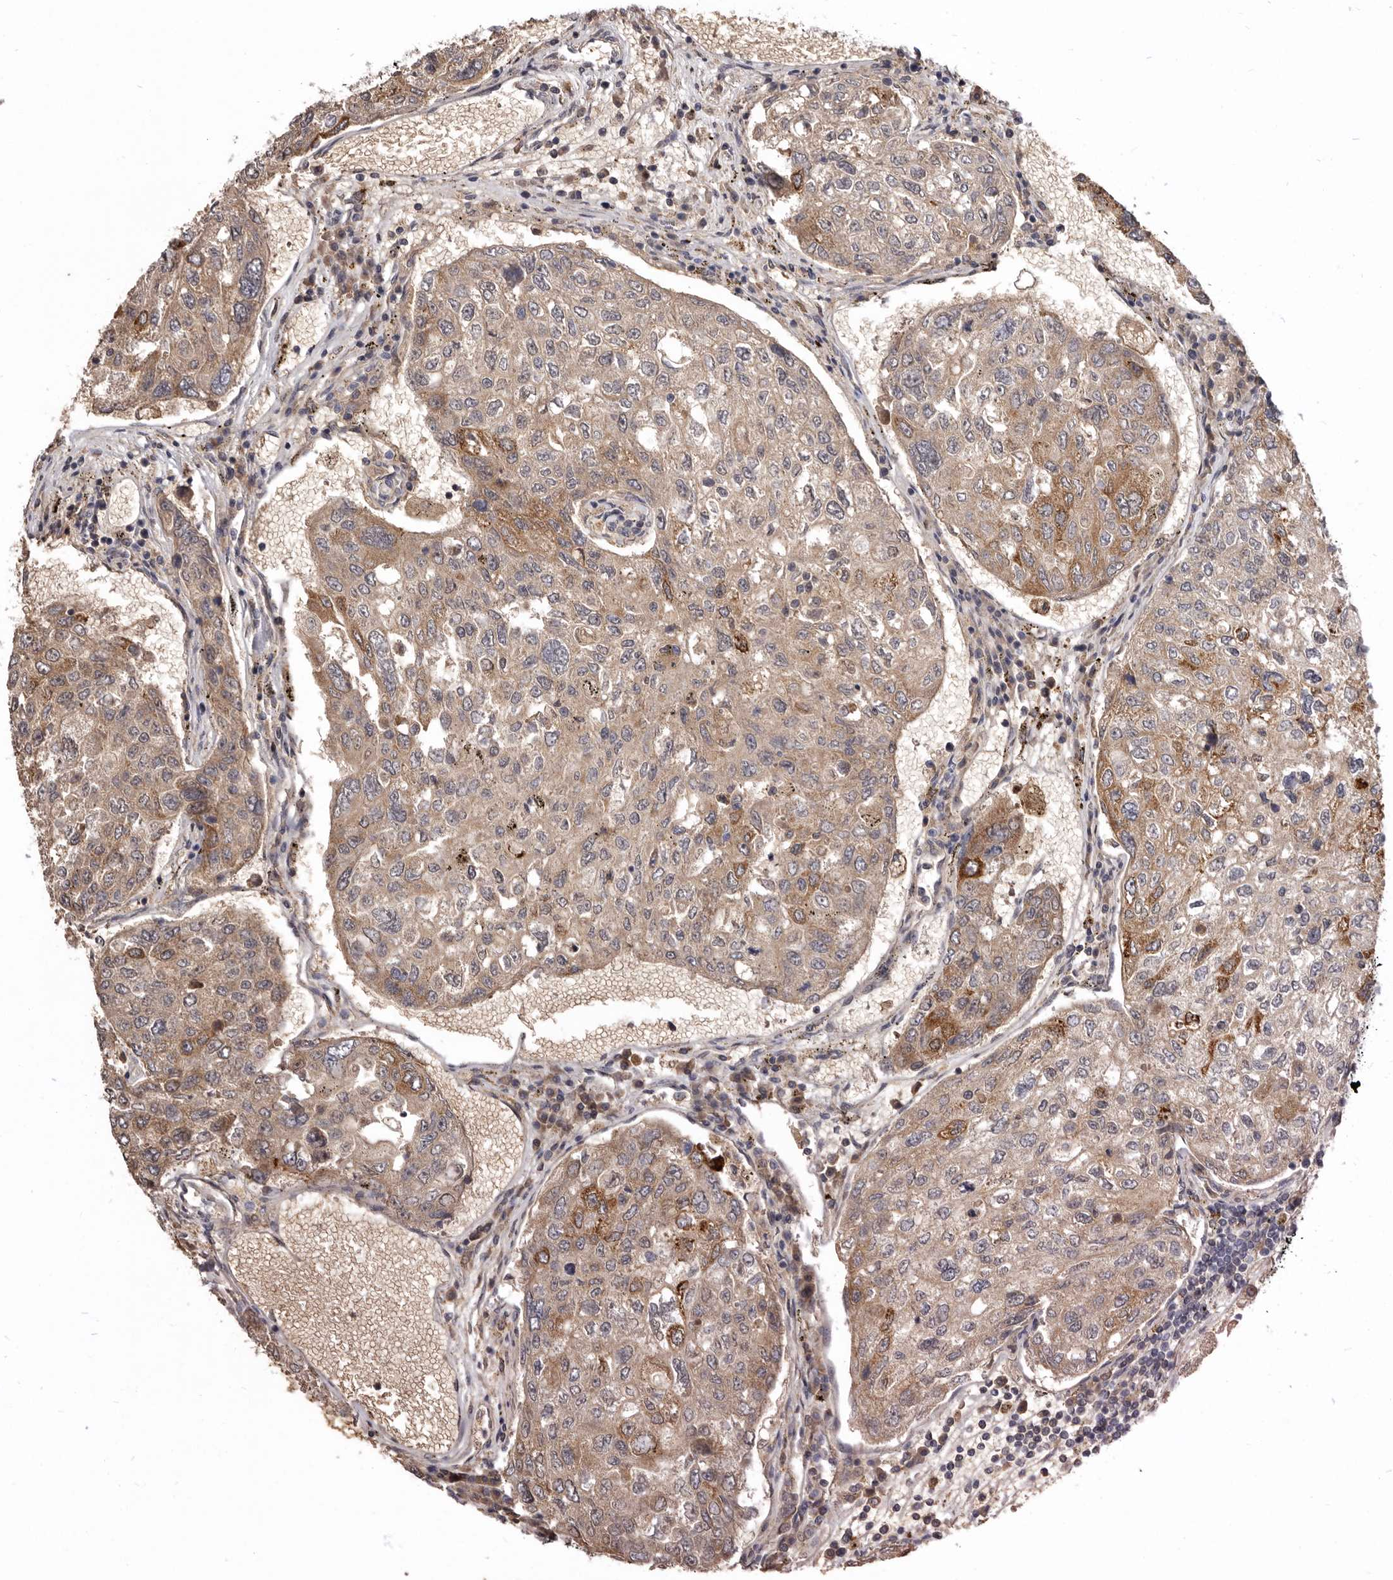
{"staining": {"intensity": "moderate", "quantity": "25%-75%", "location": "cytoplasmic/membranous"}, "tissue": "urothelial cancer", "cell_type": "Tumor cells", "image_type": "cancer", "snomed": [{"axis": "morphology", "description": "Urothelial carcinoma, High grade"}, {"axis": "topography", "description": "Lymph node"}, {"axis": "topography", "description": "Urinary bladder"}], "caption": "A high-resolution micrograph shows IHC staining of urothelial cancer, which demonstrates moderate cytoplasmic/membranous positivity in approximately 25%-75% of tumor cells. (DAB IHC with brightfield microscopy, high magnification).", "gene": "NENF", "patient": {"sex": "male", "age": 51}}